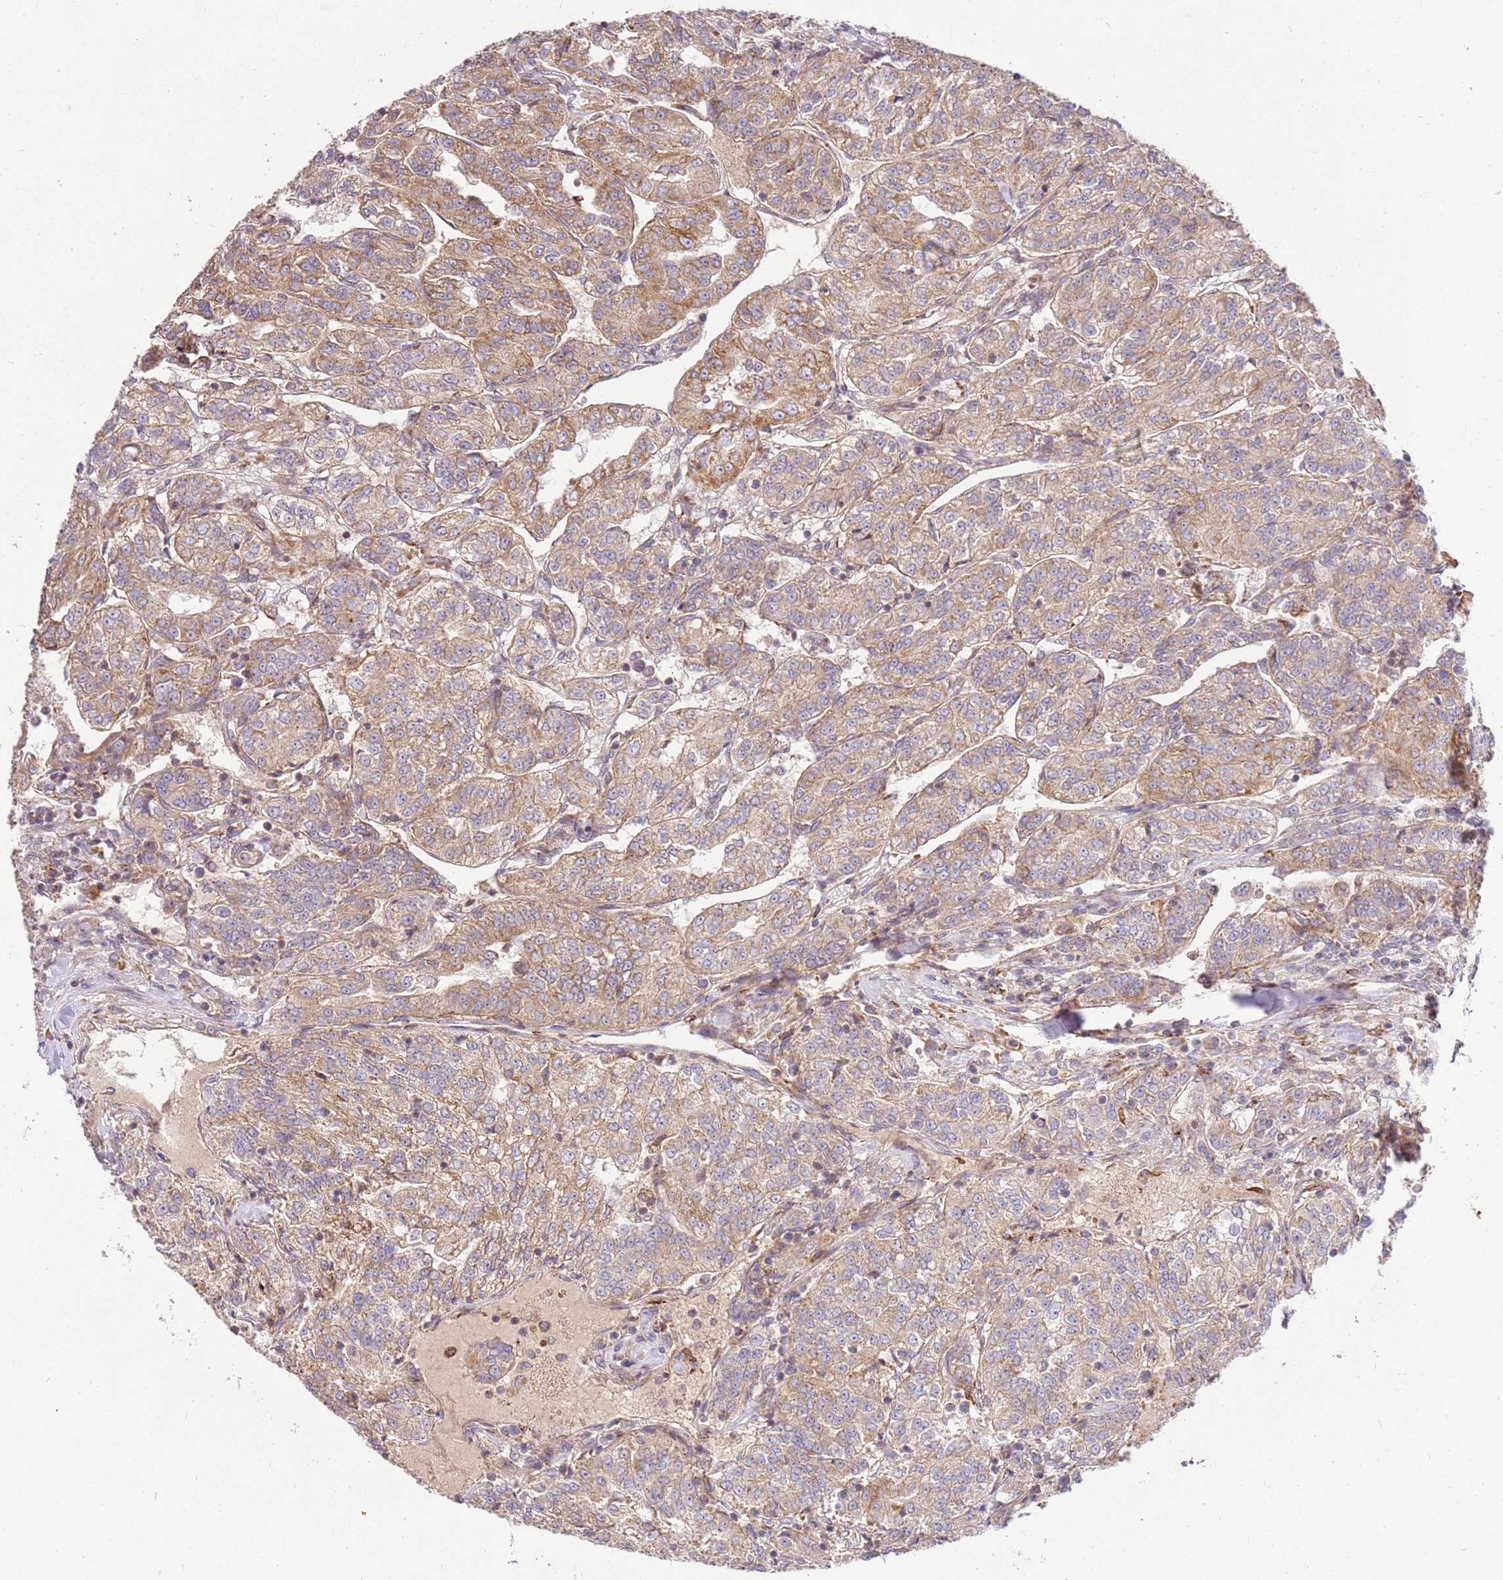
{"staining": {"intensity": "moderate", "quantity": ">75%", "location": "cytoplasmic/membranous"}, "tissue": "renal cancer", "cell_type": "Tumor cells", "image_type": "cancer", "snomed": [{"axis": "morphology", "description": "Adenocarcinoma, NOS"}, {"axis": "topography", "description": "Kidney"}], "caption": "An image showing moderate cytoplasmic/membranous expression in about >75% of tumor cells in renal cancer, as visualized by brown immunohistochemical staining.", "gene": "SPATA2L", "patient": {"sex": "female", "age": 63}}